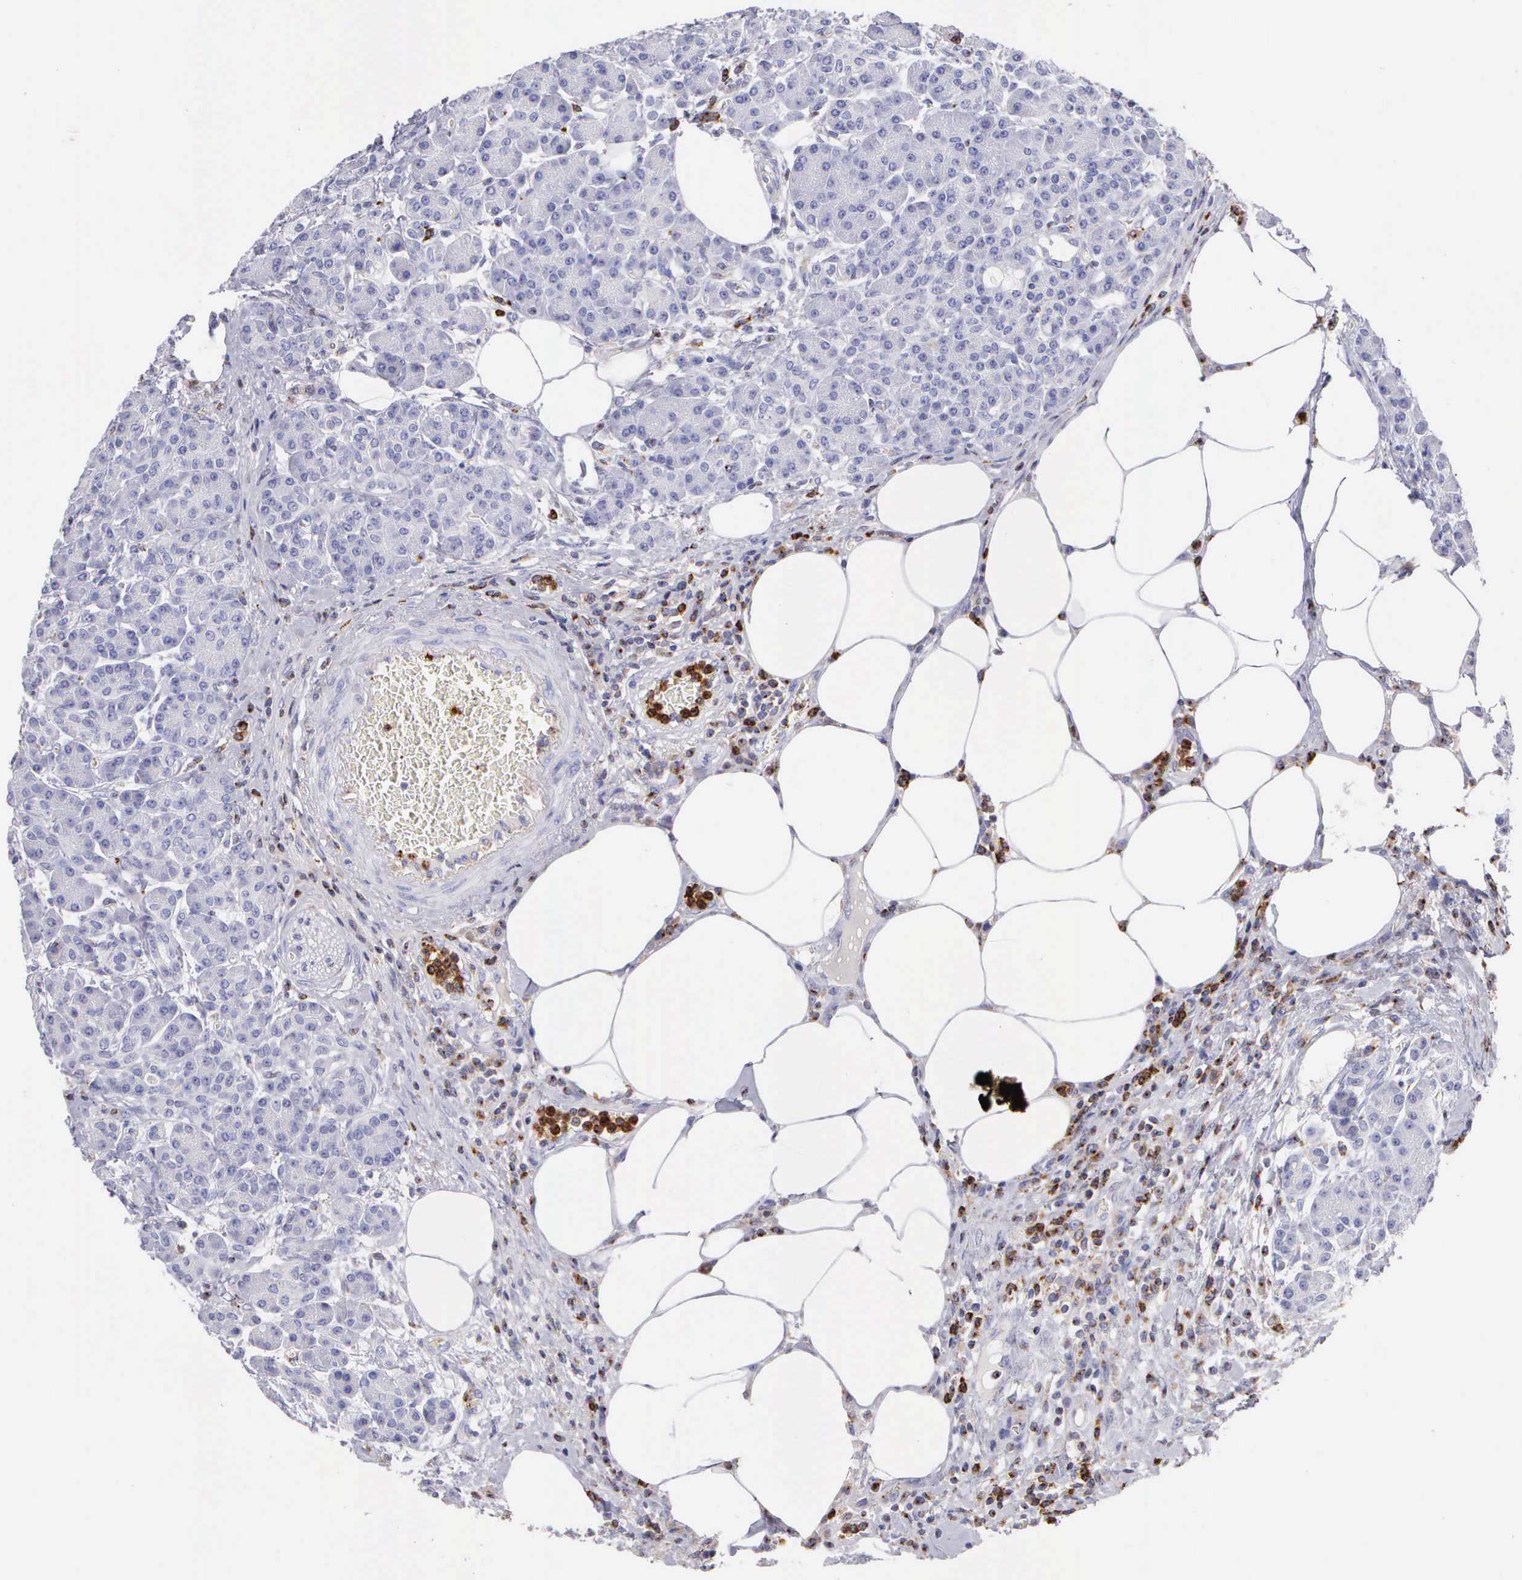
{"staining": {"intensity": "negative", "quantity": "none", "location": "none"}, "tissue": "pancreas", "cell_type": "Exocrine glandular cells", "image_type": "normal", "snomed": [{"axis": "morphology", "description": "Normal tissue, NOS"}, {"axis": "topography", "description": "Pancreas"}], "caption": "An image of human pancreas is negative for staining in exocrine glandular cells. (DAB (3,3'-diaminobenzidine) immunohistochemistry (IHC) with hematoxylin counter stain).", "gene": "SRGN", "patient": {"sex": "female", "age": 73}}